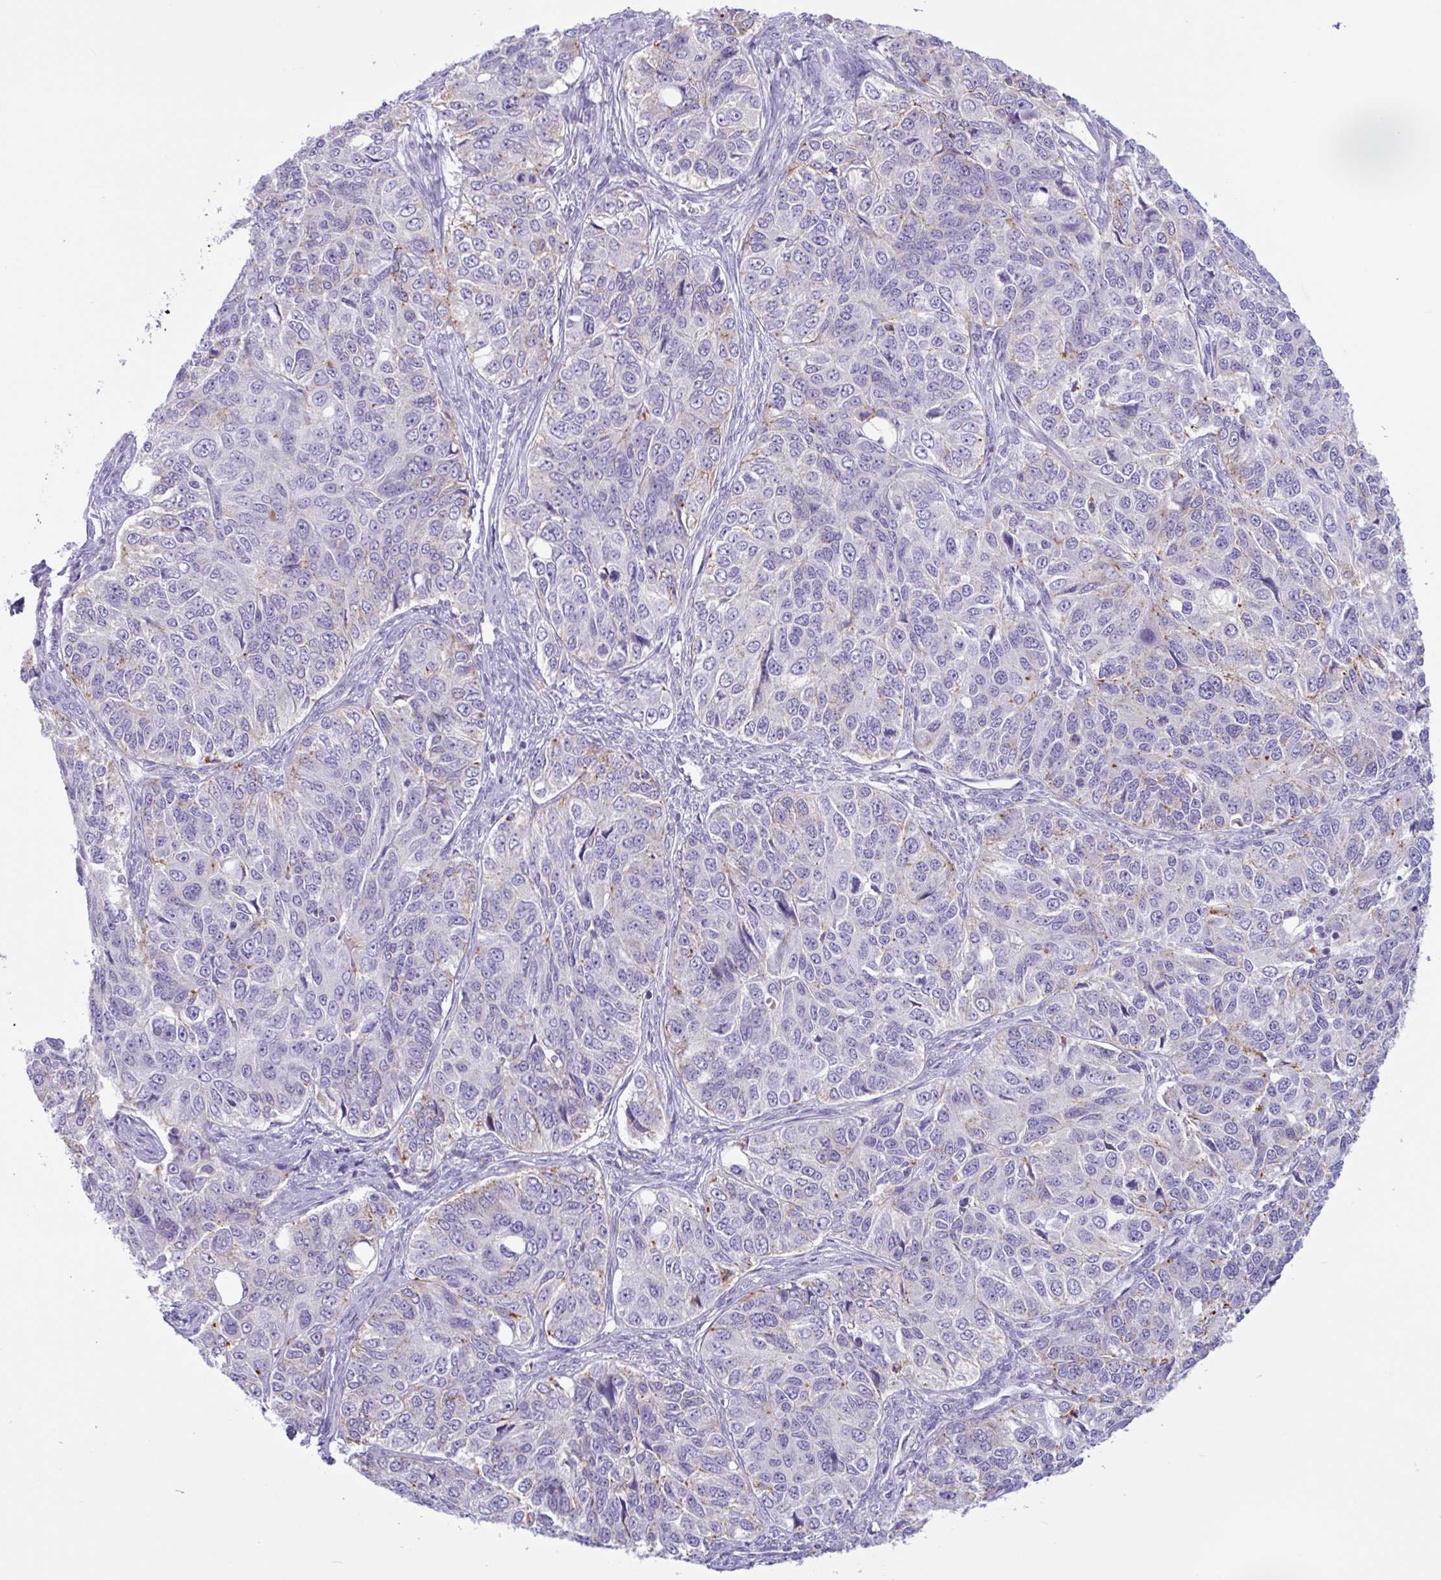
{"staining": {"intensity": "negative", "quantity": "none", "location": "none"}, "tissue": "ovarian cancer", "cell_type": "Tumor cells", "image_type": "cancer", "snomed": [{"axis": "morphology", "description": "Carcinoma, endometroid"}, {"axis": "topography", "description": "Ovary"}], "caption": "This histopathology image is of ovarian endometroid carcinoma stained with immunohistochemistry to label a protein in brown with the nuclei are counter-stained blue. There is no expression in tumor cells.", "gene": "XCL1", "patient": {"sex": "female", "age": 51}}